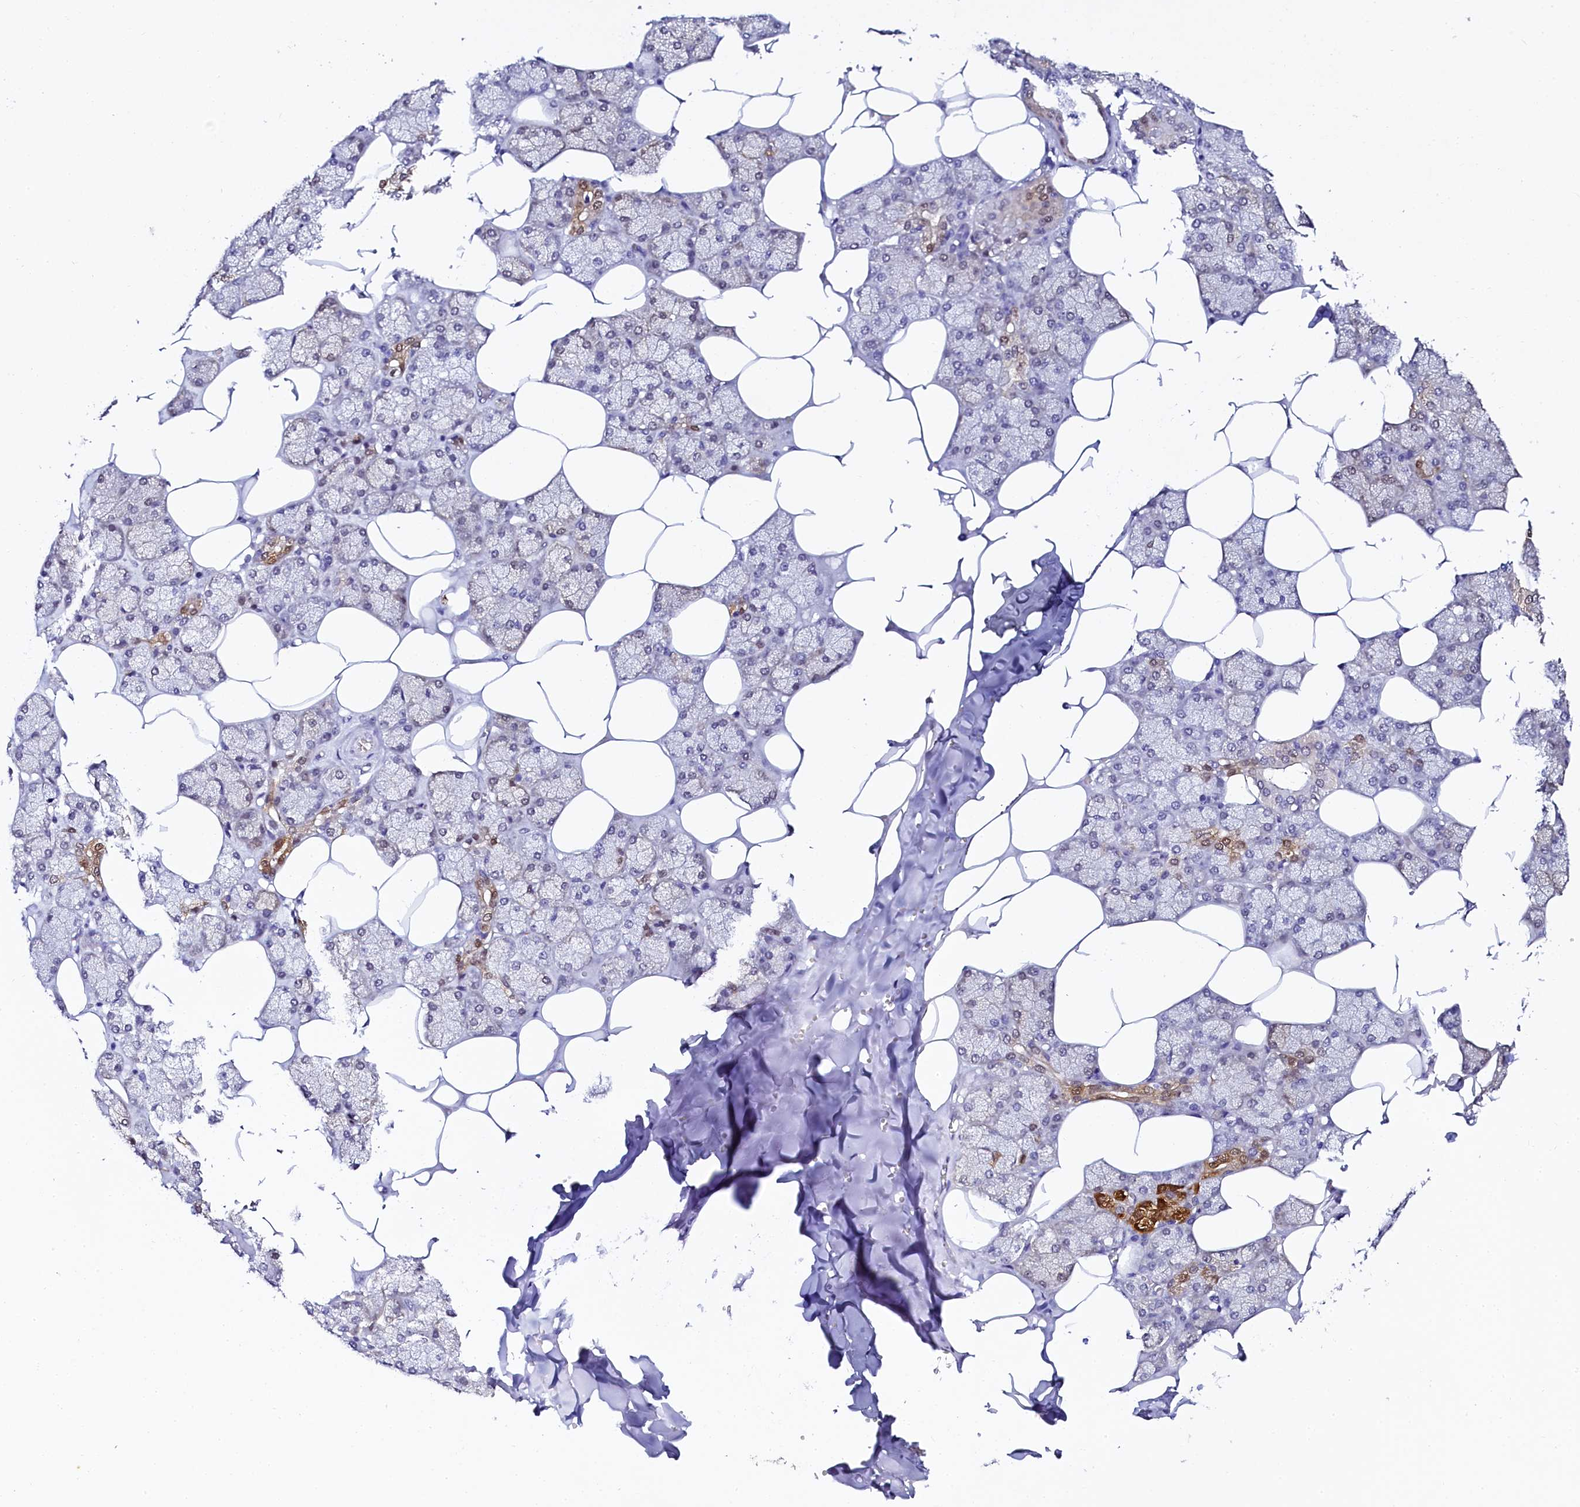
{"staining": {"intensity": "moderate", "quantity": "<25%", "location": "cytoplasmic/membranous,nuclear"}, "tissue": "salivary gland", "cell_type": "Glandular cells", "image_type": "normal", "snomed": [{"axis": "morphology", "description": "Normal tissue, NOS"}, {"axis": "topography", "description": "Salivary gland"}], "caption": "An IHC histopathology image of benign tissue is shown. Protein staining in brown shows moderate cytoplasmic/membranous,nuclear positivity in salivary gland within glandular cells. The staining was performed using DAB, with brown indicating positive protein expression. Nuclei are stained blue with hematoxylin.", "gene": "SORD", "patient": {"sex": "male", "age": 62}}